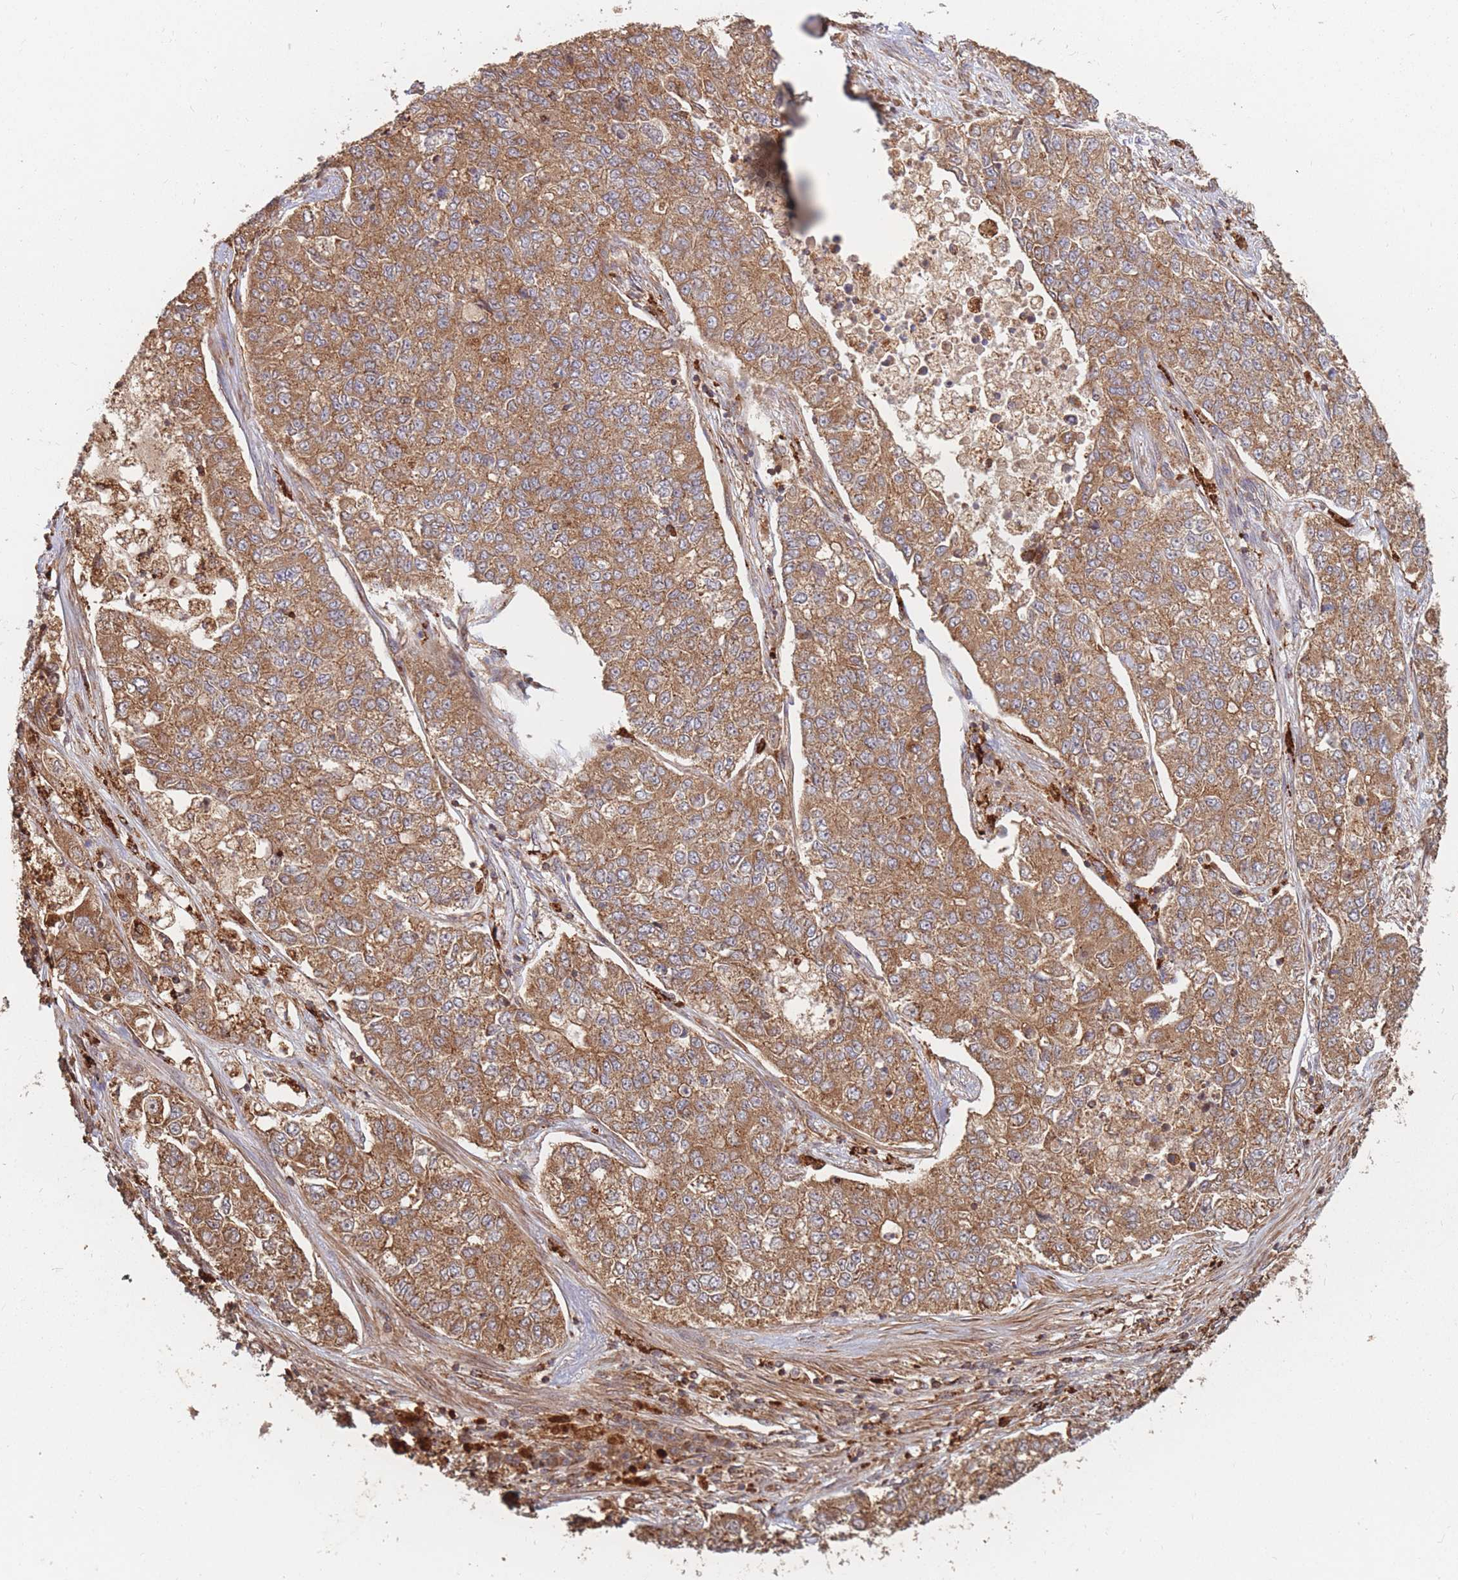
{"staining": {"intensity": "moderate", "quantity": ">75%", "location": "cytoplasmic/membranous"}, "tissue": "lung cancer", "cell_type": "Tumor cells", "image_type": "cancer", "snomed": [{"axis": "morphology", "description": "Adenocarcinoma, NOS"}, {"axis": "topography", "description": "Lung"}], "caption": "Protein expression analysis of adenocarcinoma (lung) demonstrates moderate cytoplasmic/membranous staining in approximately >75% of tumor cells.", "gene": "RASSF2", "patient": {"sex": "male", "age": 49}}